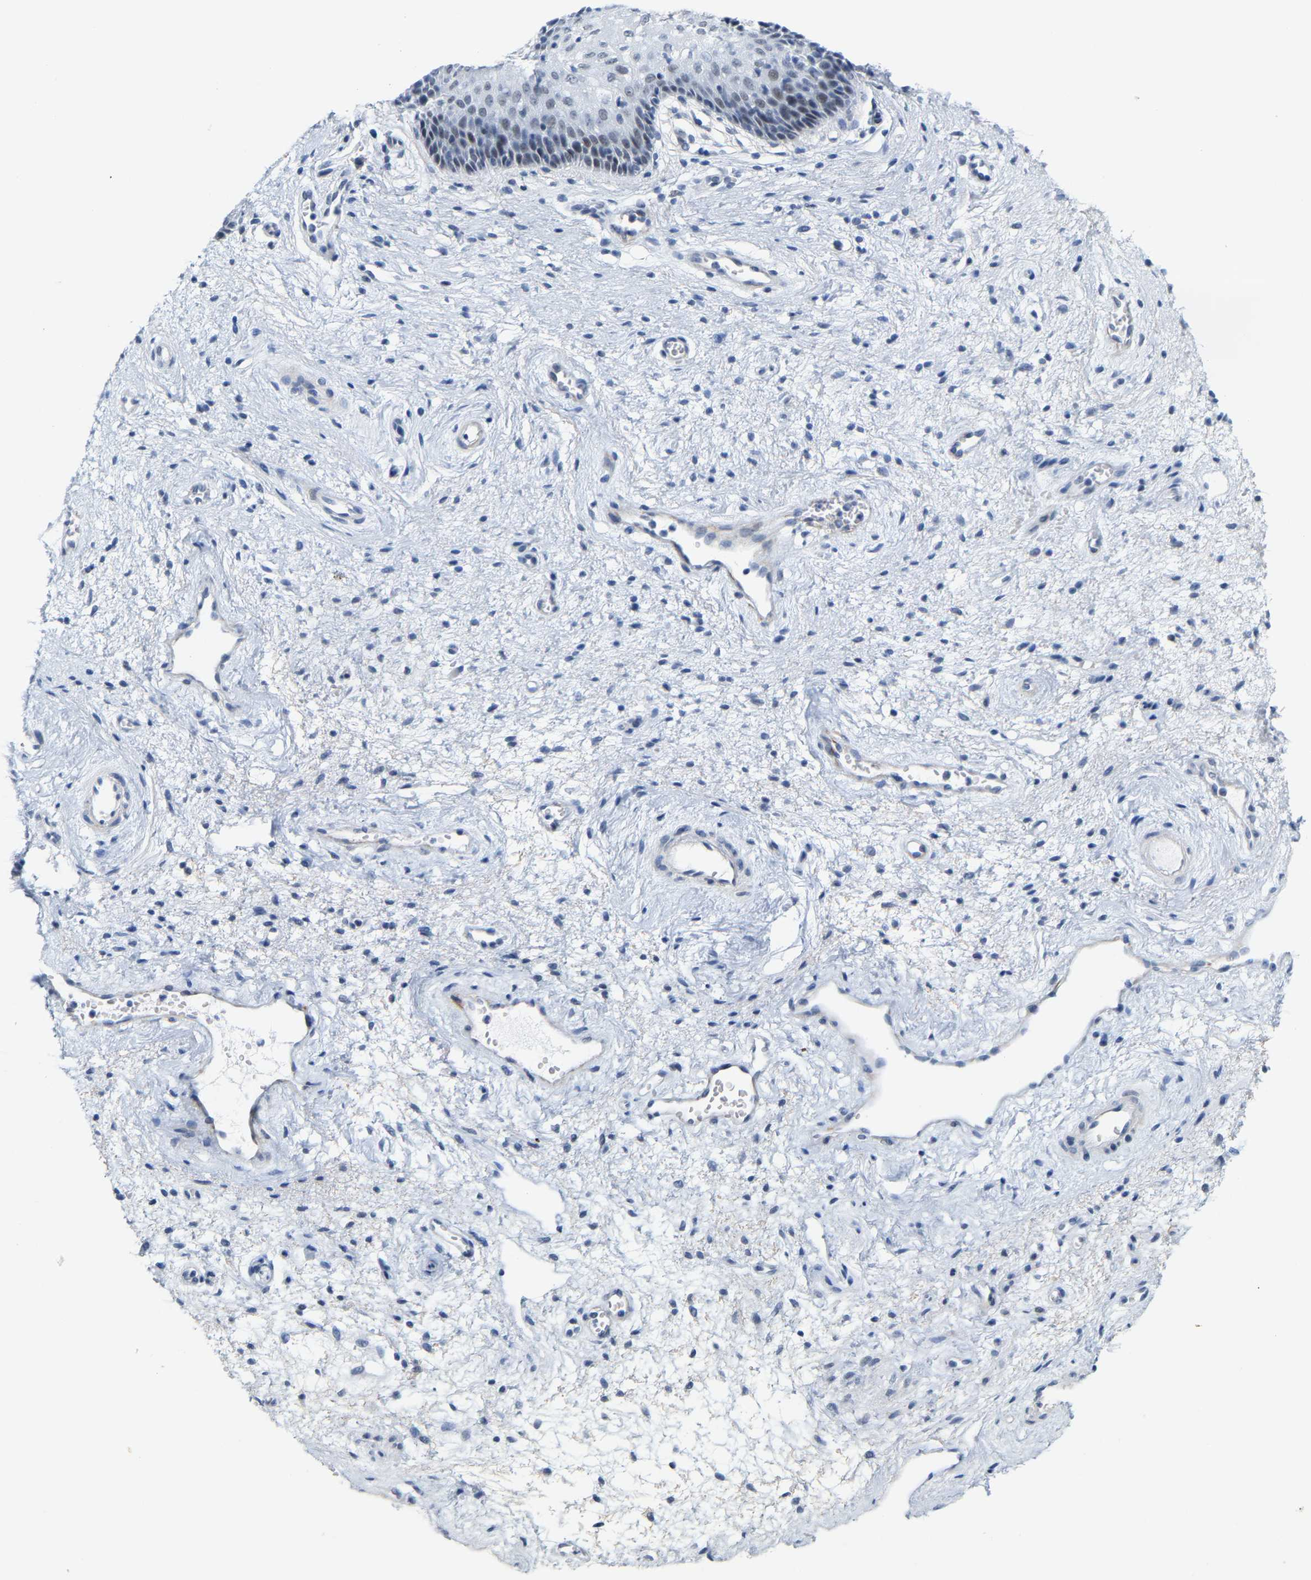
{"staining": {"intensity": "moderate", "quantity": "25%-75%", "location": "nuclear"}, "tissue": "vagina", "cell_type": "Squamous epithelial cells", "image_type": "normal", "snomed": [{"axis": "morphology", "description": "Normal tissue, NOS"}, {"axis": "topography", "description": "Vagina"}], "caption": "A medium amount of moderate nuclear positivity is seen in approximately 25%-75% of squamous epithelial cells in unremarkable vagina.", "gene": "FAM180A", "patient": {"sex": "female", "age": 34}}